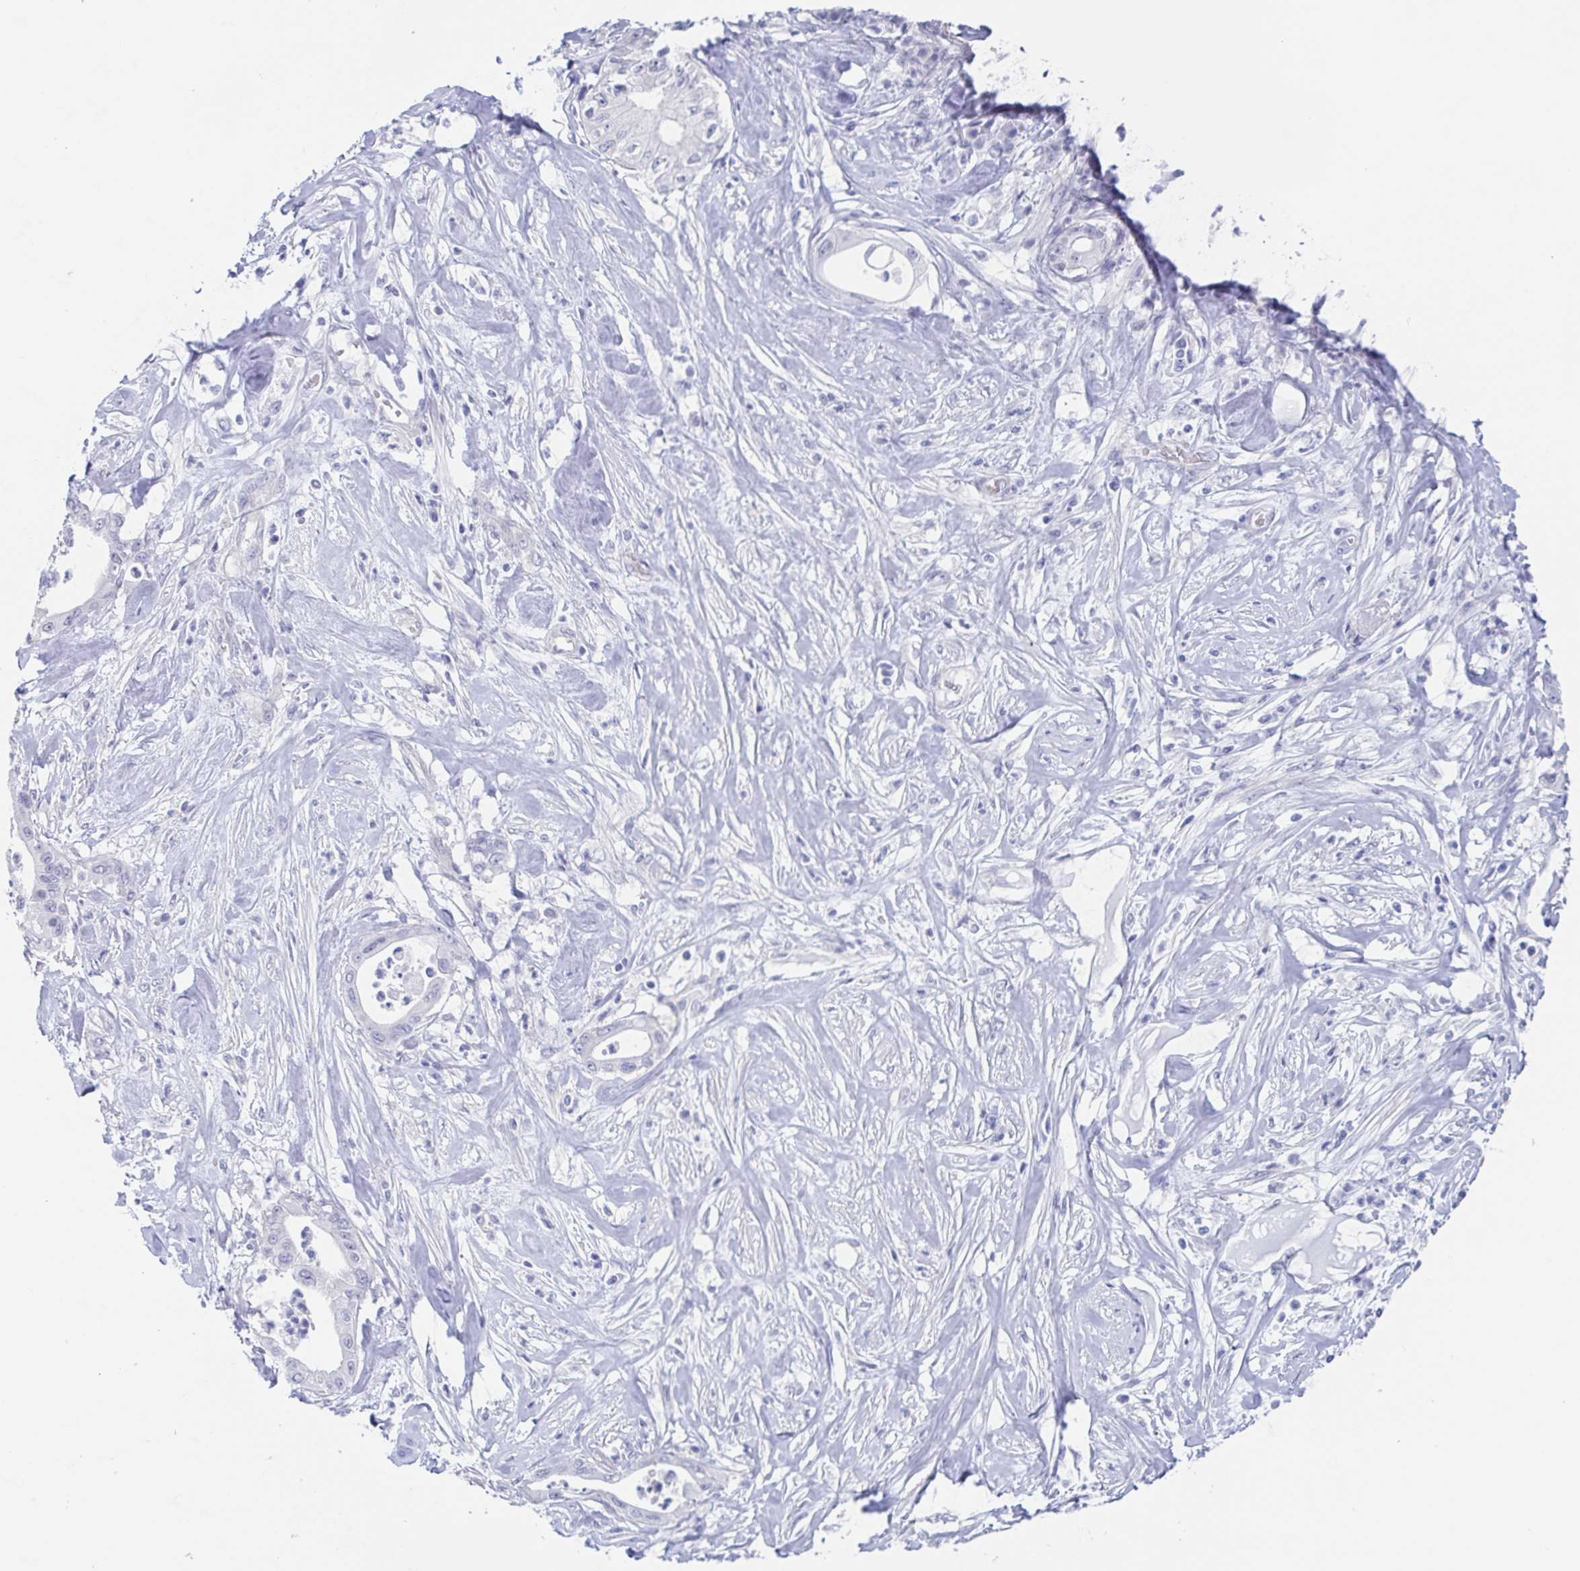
{"staining": {"intensity": "negative", "quantity": "none", "location": "none"}, "tissue": "pancreatic cancer", "cell_type": "Tumor cells", "image_type": "cancer", "snomed": [{"axis": "morphology", "description": "Adenocarcinoma, NOS"}, {"axis": "topography", "description": "Pancreas"}], "caption": "High power microscopy image of an immunohistochemistry histopathology image of adenocarcinoma (pancreatic), revealing no significant expression in tumor cells.", "gene": "TEX12", "patient": {"sex": "male", "age": 71}}